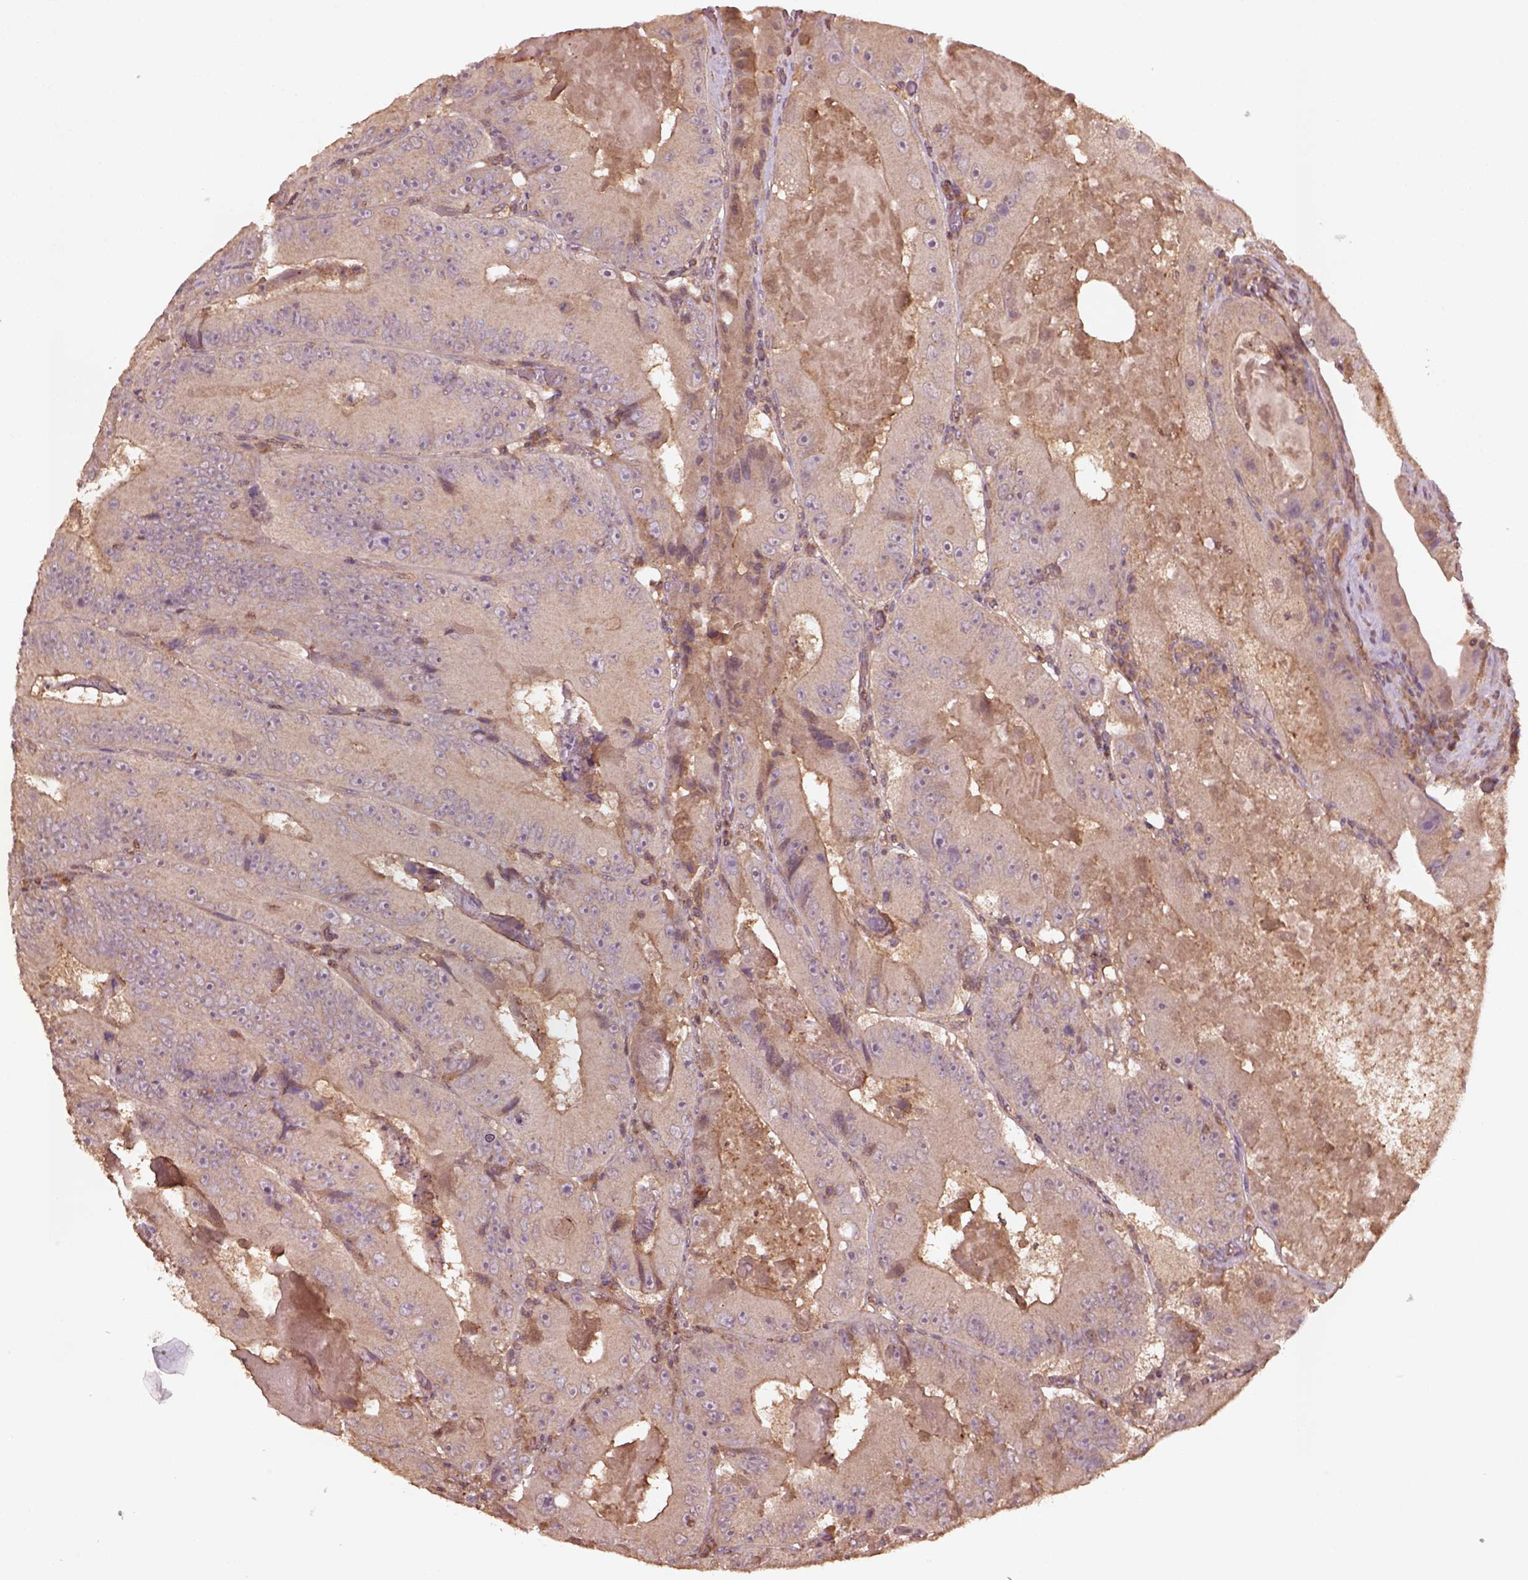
{"staining": {"intensity": "weak", "quantity": ">75%", "location": "cytoplasmic/membranous"}, "tissue": "colorectal cancer", "cell_type": "Tumor cells", "image_type": "cancer", "snomed": [{"axis": "morphology", "description": "Adenocarcinoma, NOS"}, {"axis": "topography", "description": "Colon"}], "caption": "Adenocarcinoma (colorectal) was stained to show a protein in brown. There is low levels of weak cytoplasmic/membranous expression in approximately >75% of tumor cells.", "gene": "TRADD", "patient": {"sex": "female", "age": 86}}